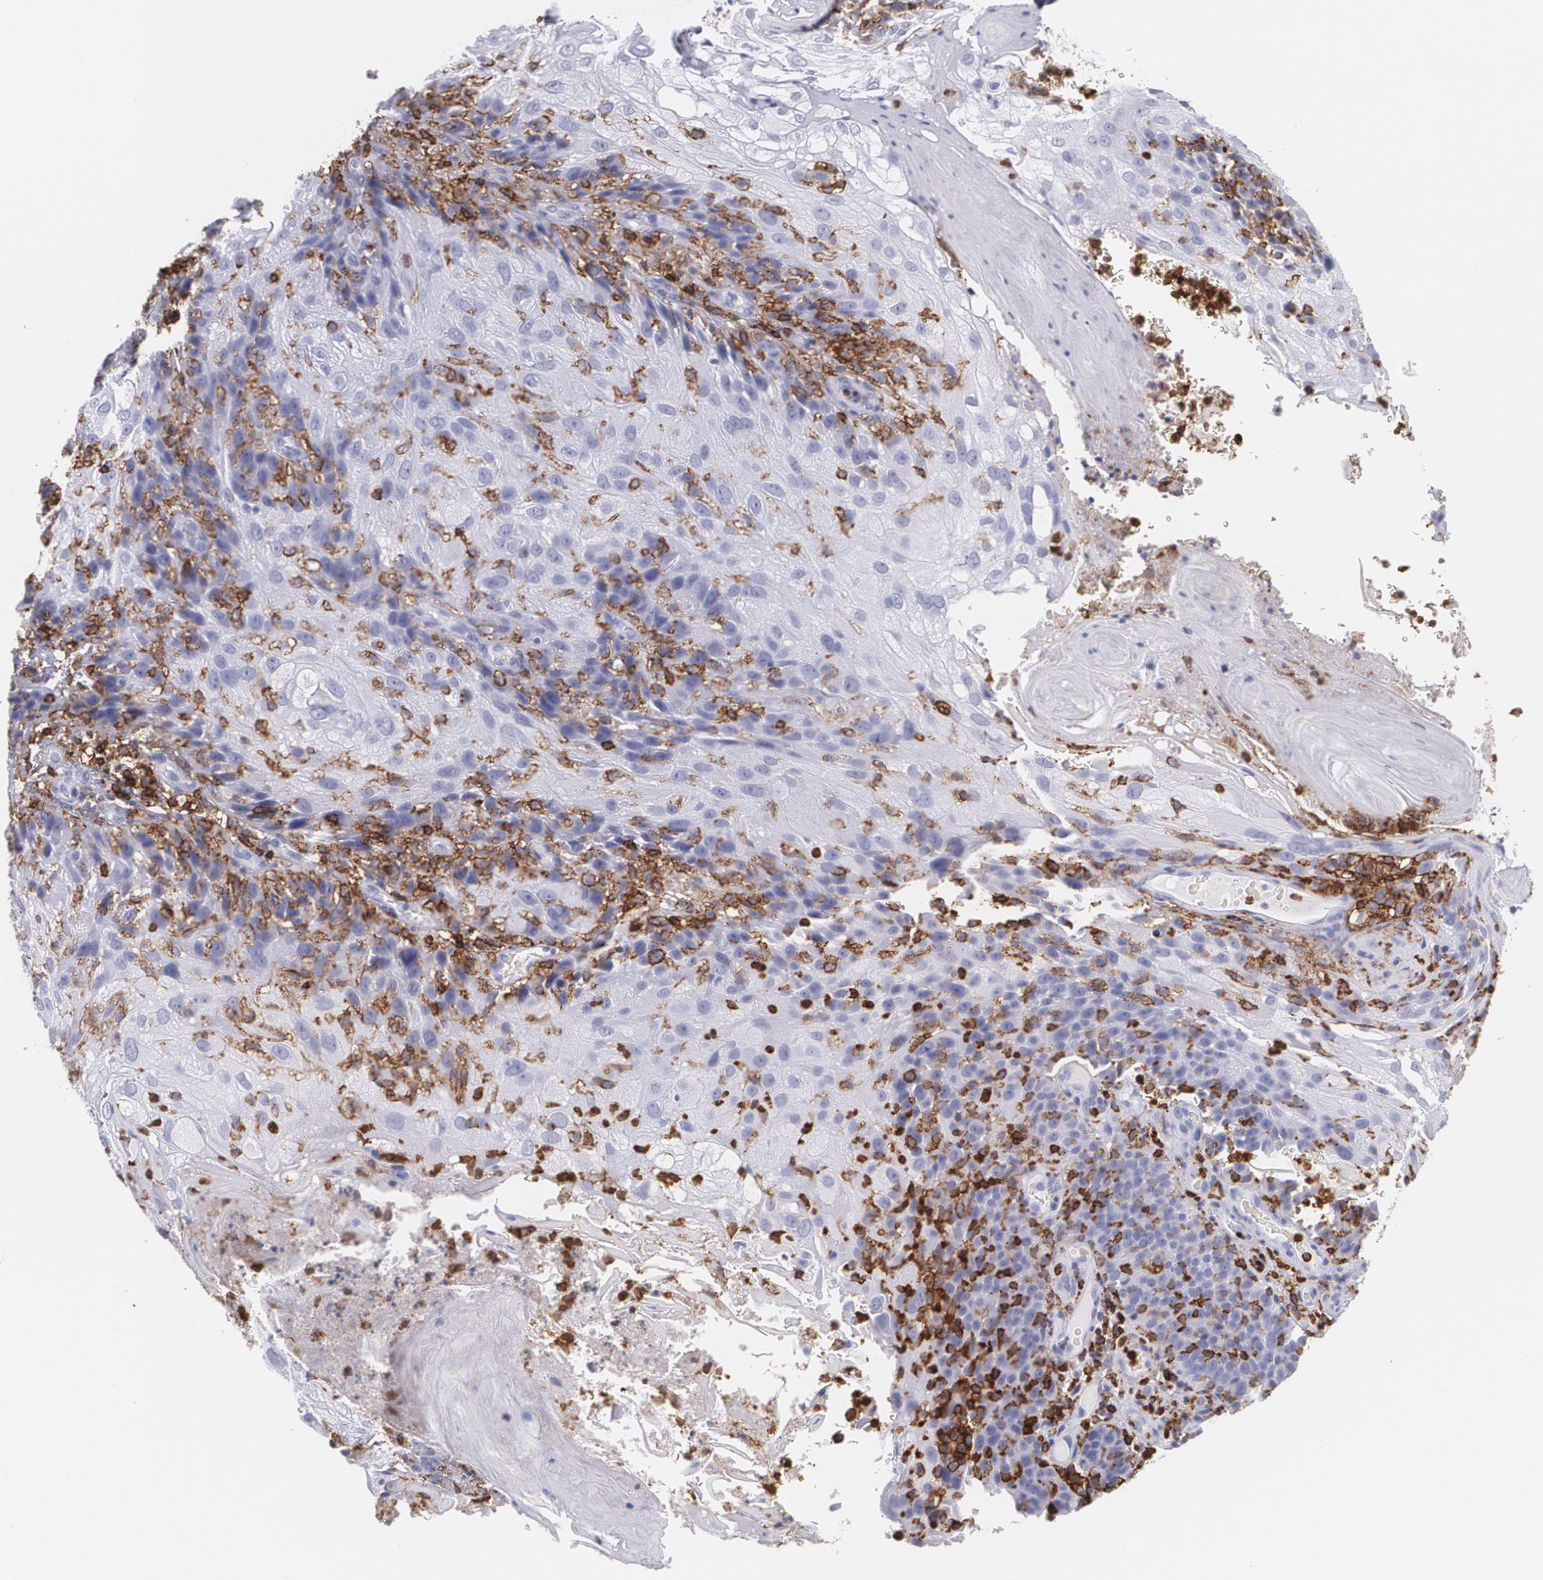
{"staining": {"intensity": "negative", "quantity": "none", "location": "none"}, "tissue": "skin cancer", "cell_type": "Tumor cells", "image_type": "cancer", "snomed": [{"axis": "morphology", "description": "Normal tissue, NOS"}, {"axis": "morphology", "description": "Squamous cell carcinoma, NOS"}, {"axis": "topography", "description": "Skin"}], "caption": "Image shows no significant protein positivity in tumor cells of skin cancer.", "gene": "PTPRC", "patient": {"sex": "female", "age": 83}}